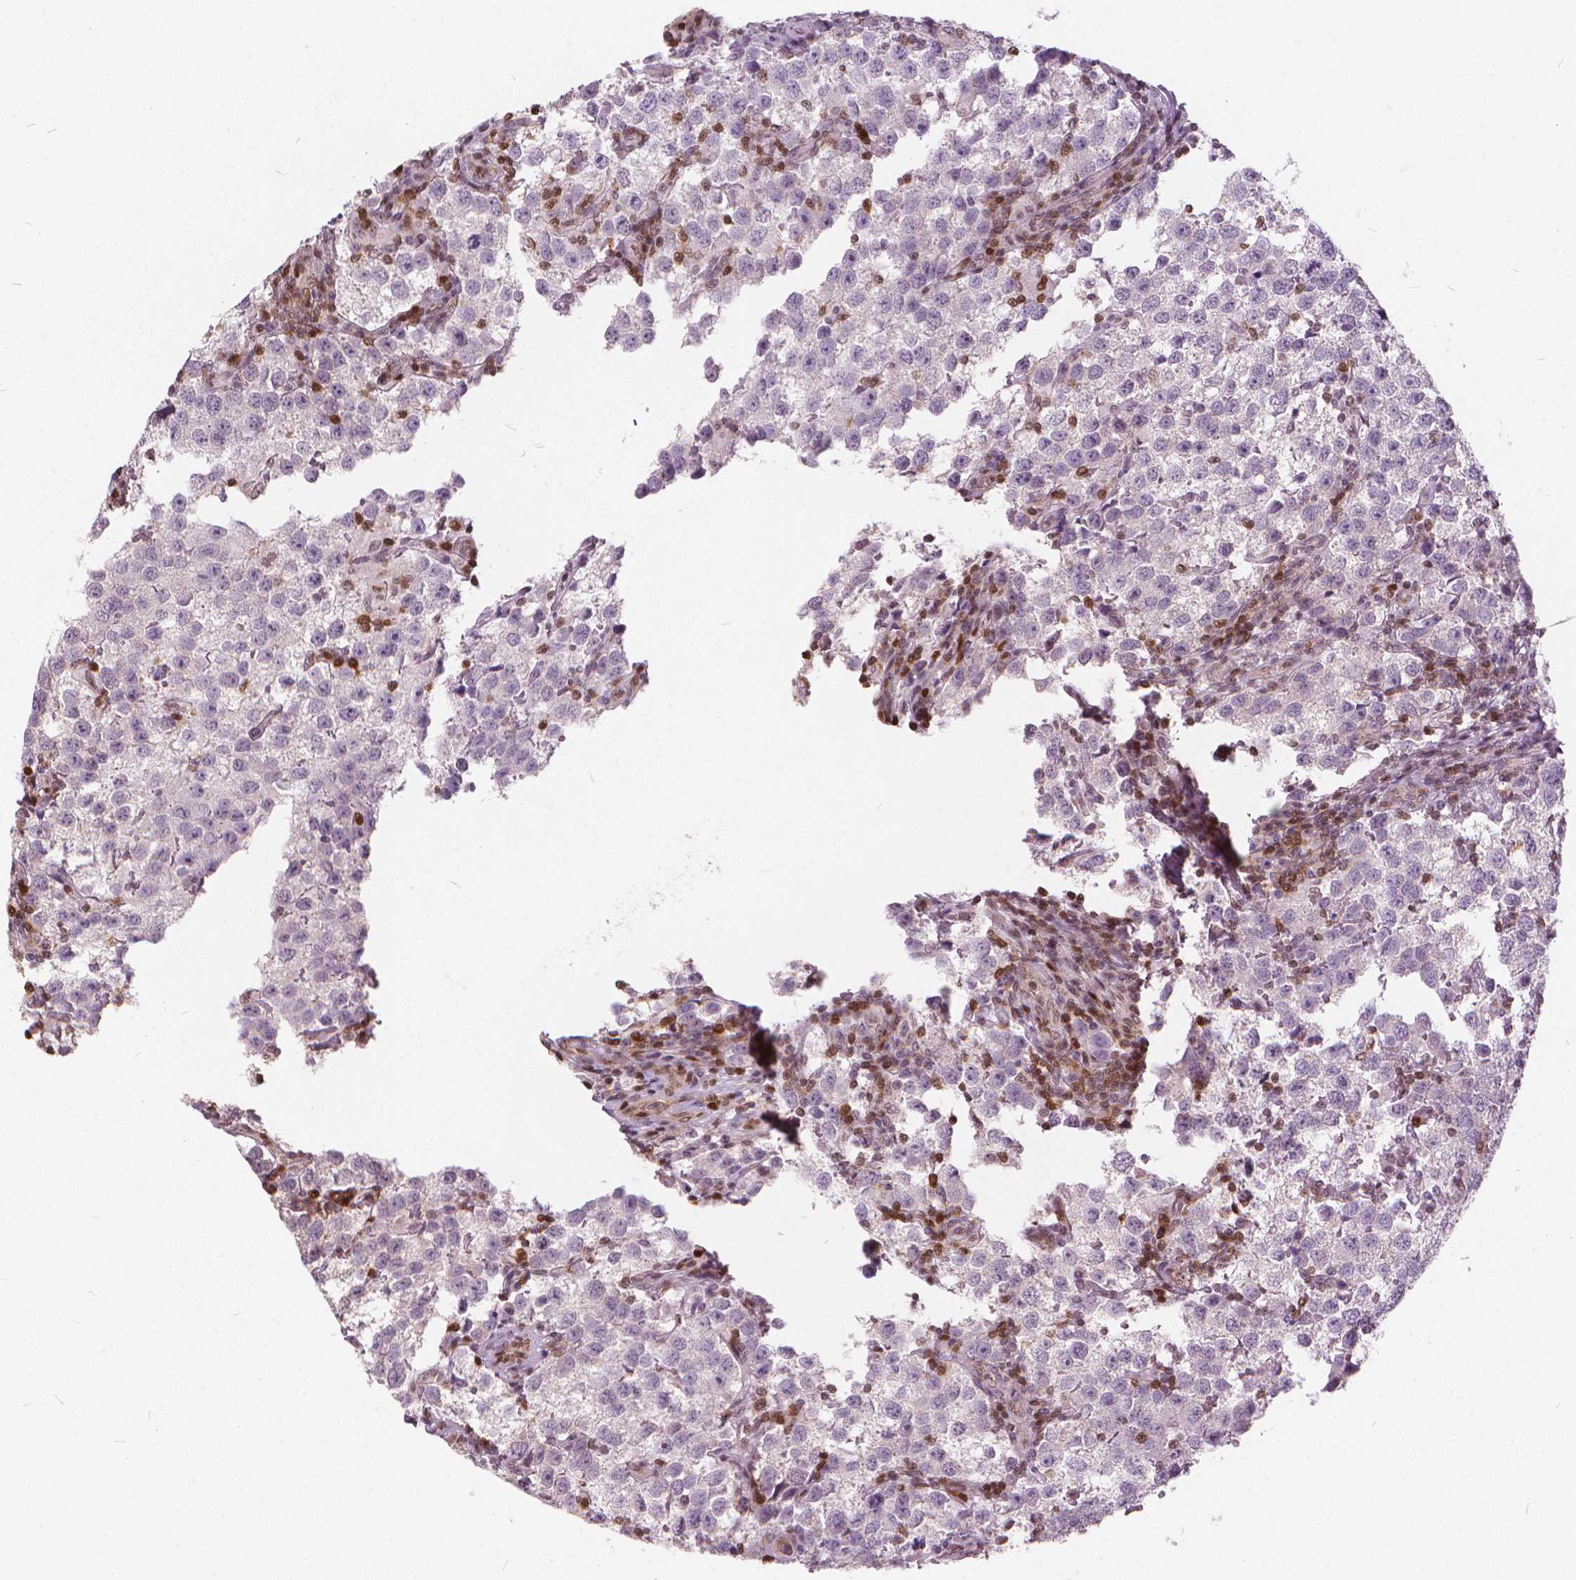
{"staining": {"intensity": "negative", "quantity": "none", "location": "none"}, "tissue": "testis cancer", "cell_type": "Tumor cells", "image_type": "cancer", "snomed": [{"axis": "morphology", "description": "Seminoma, NOS"}, {"axis": "topography", "description": "Testis"}], "caption": "Image shows no significant protein expression in tumor cells of seminoma (testis).", "gene": "STAT5B", "patient": {"sex": "male", "age": 37}}